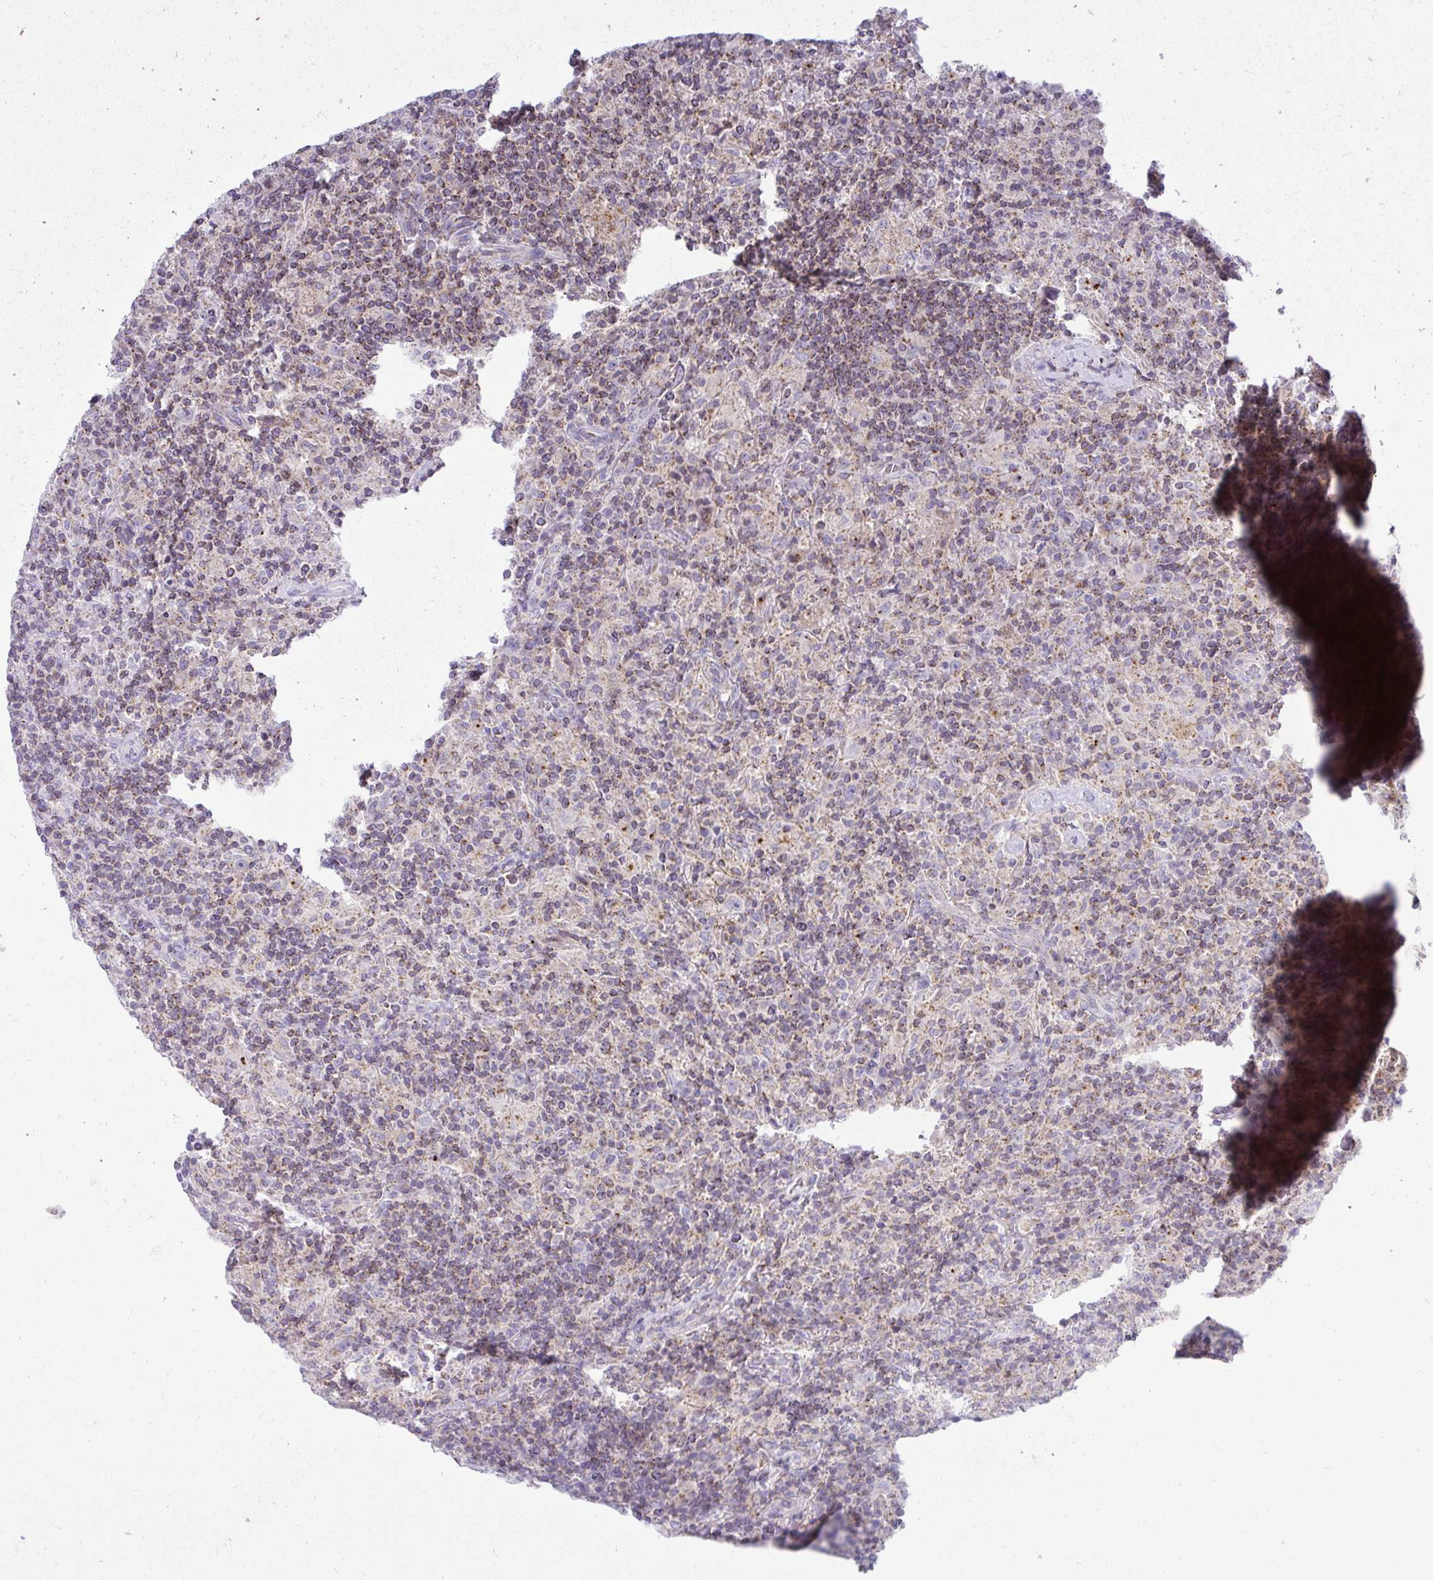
{"staining": {"intensity": "negative", "quantity": "none", "location": "none"}, "tissue": "lymphoma", "cell_type": "Tumor cells", "image_type": "cancer", "snomed": [{"axis": "morphology", "description": "Hodgkin's disease, NOS"}, {"axis": "topography", "description": "Lymph node"}], "caption": "Immunohistochemistry of Hodgkin's disease shows no expression in tumor cells.", "gene": "VPS4B", "patient": {"sex": "male", "age": 70}}